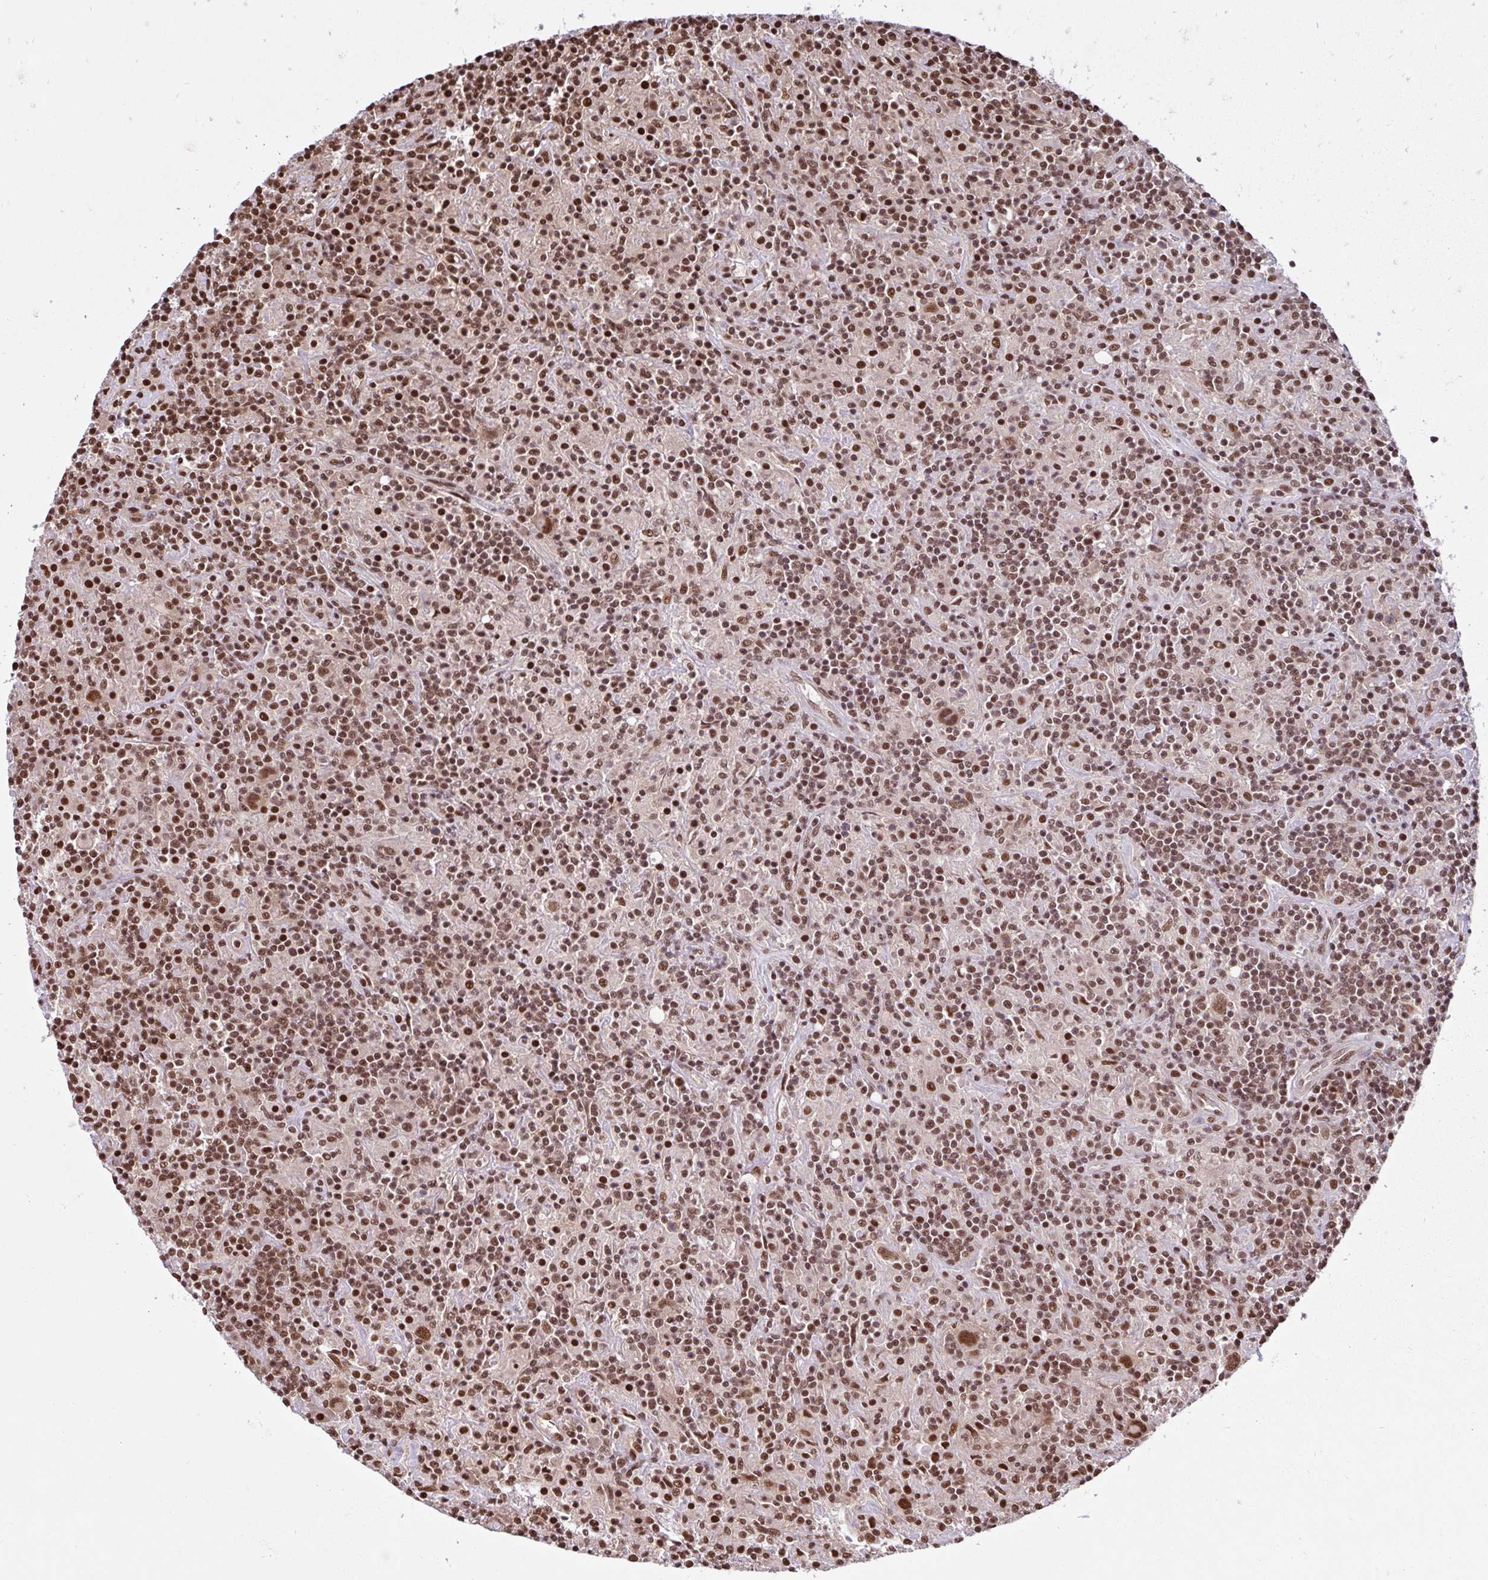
{"staining": {"intensity": "moderate", "quantity": ">75%", "location": "nuclear"}, "tissue": "lymphoma", "cell_type": "Tumor cells", "image_type": "cancer", "snomed": [{"axis": "morphology", "description": "Hodgkin's disease, NOS"}, {"axis": "topography", "description": "Lymph node"}], "caption": "DAB immunohistochemical staining of human lymphoma shows moderate nuclear protein expression in approximately >75% of tumor cells.", "gene": "ABCA9", "patient": {"sex": "male", "age": 70}}